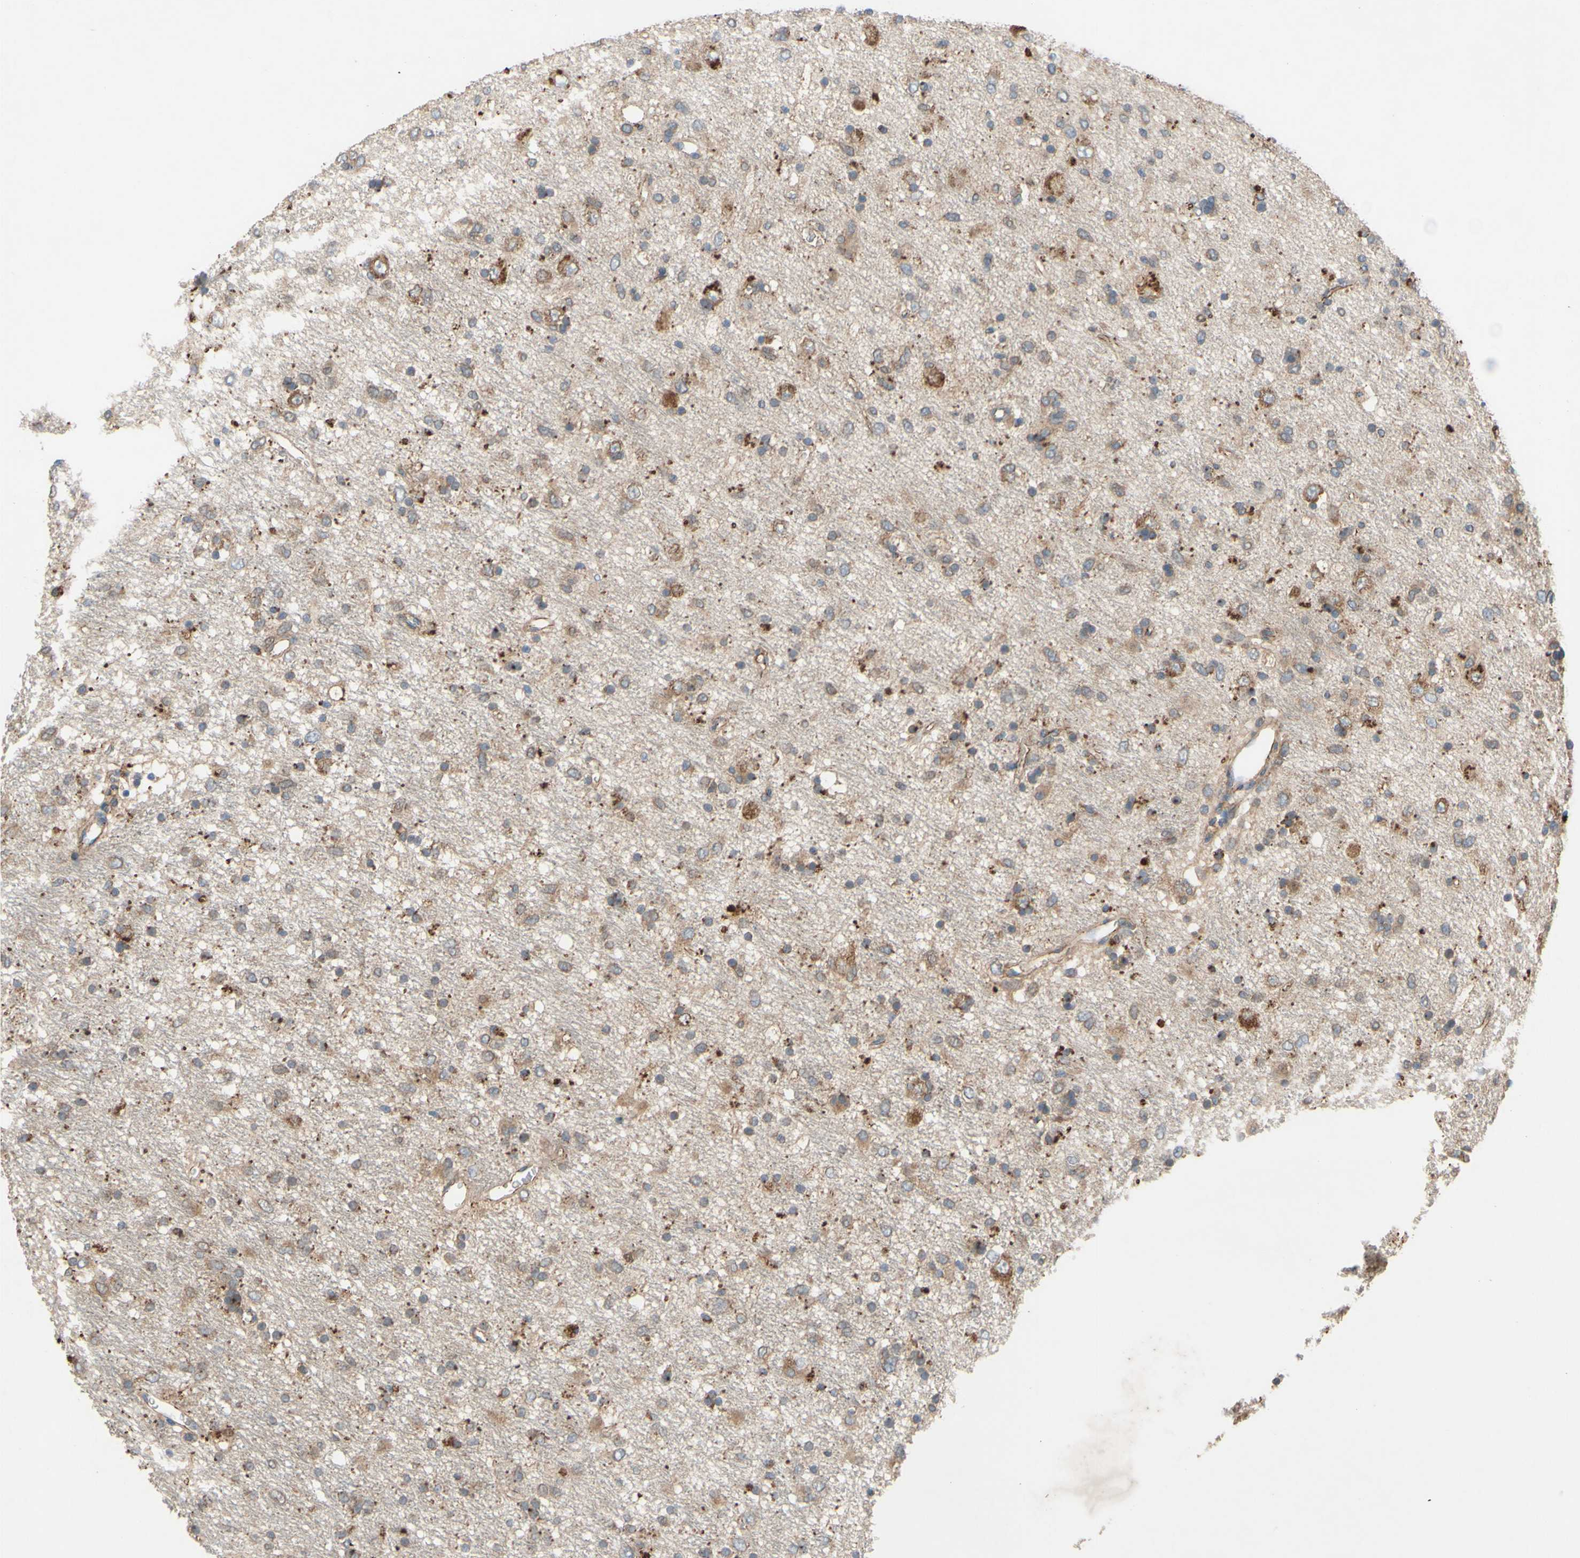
{"staining": {"intensity": "moderate", "quantity": "25%-75%", "location": "cytoplasmic/membranous"}, "tissue": "glioma", "cell_type": "Tumor cells", "image_type": "cancer", "snomed": [{"axis": "morphology", "description": "Glioma, malignant, Low grade"}, {"axis": "topography", "description": "Brain"}], "caption": "Malignant glioma (low-grade) tissue reveals moderate cytoplasmic/membranous expression in about 25%-75% of tumor cells", "gene": "PDGFB", "patient": {"sex": "male", "age": 77}}